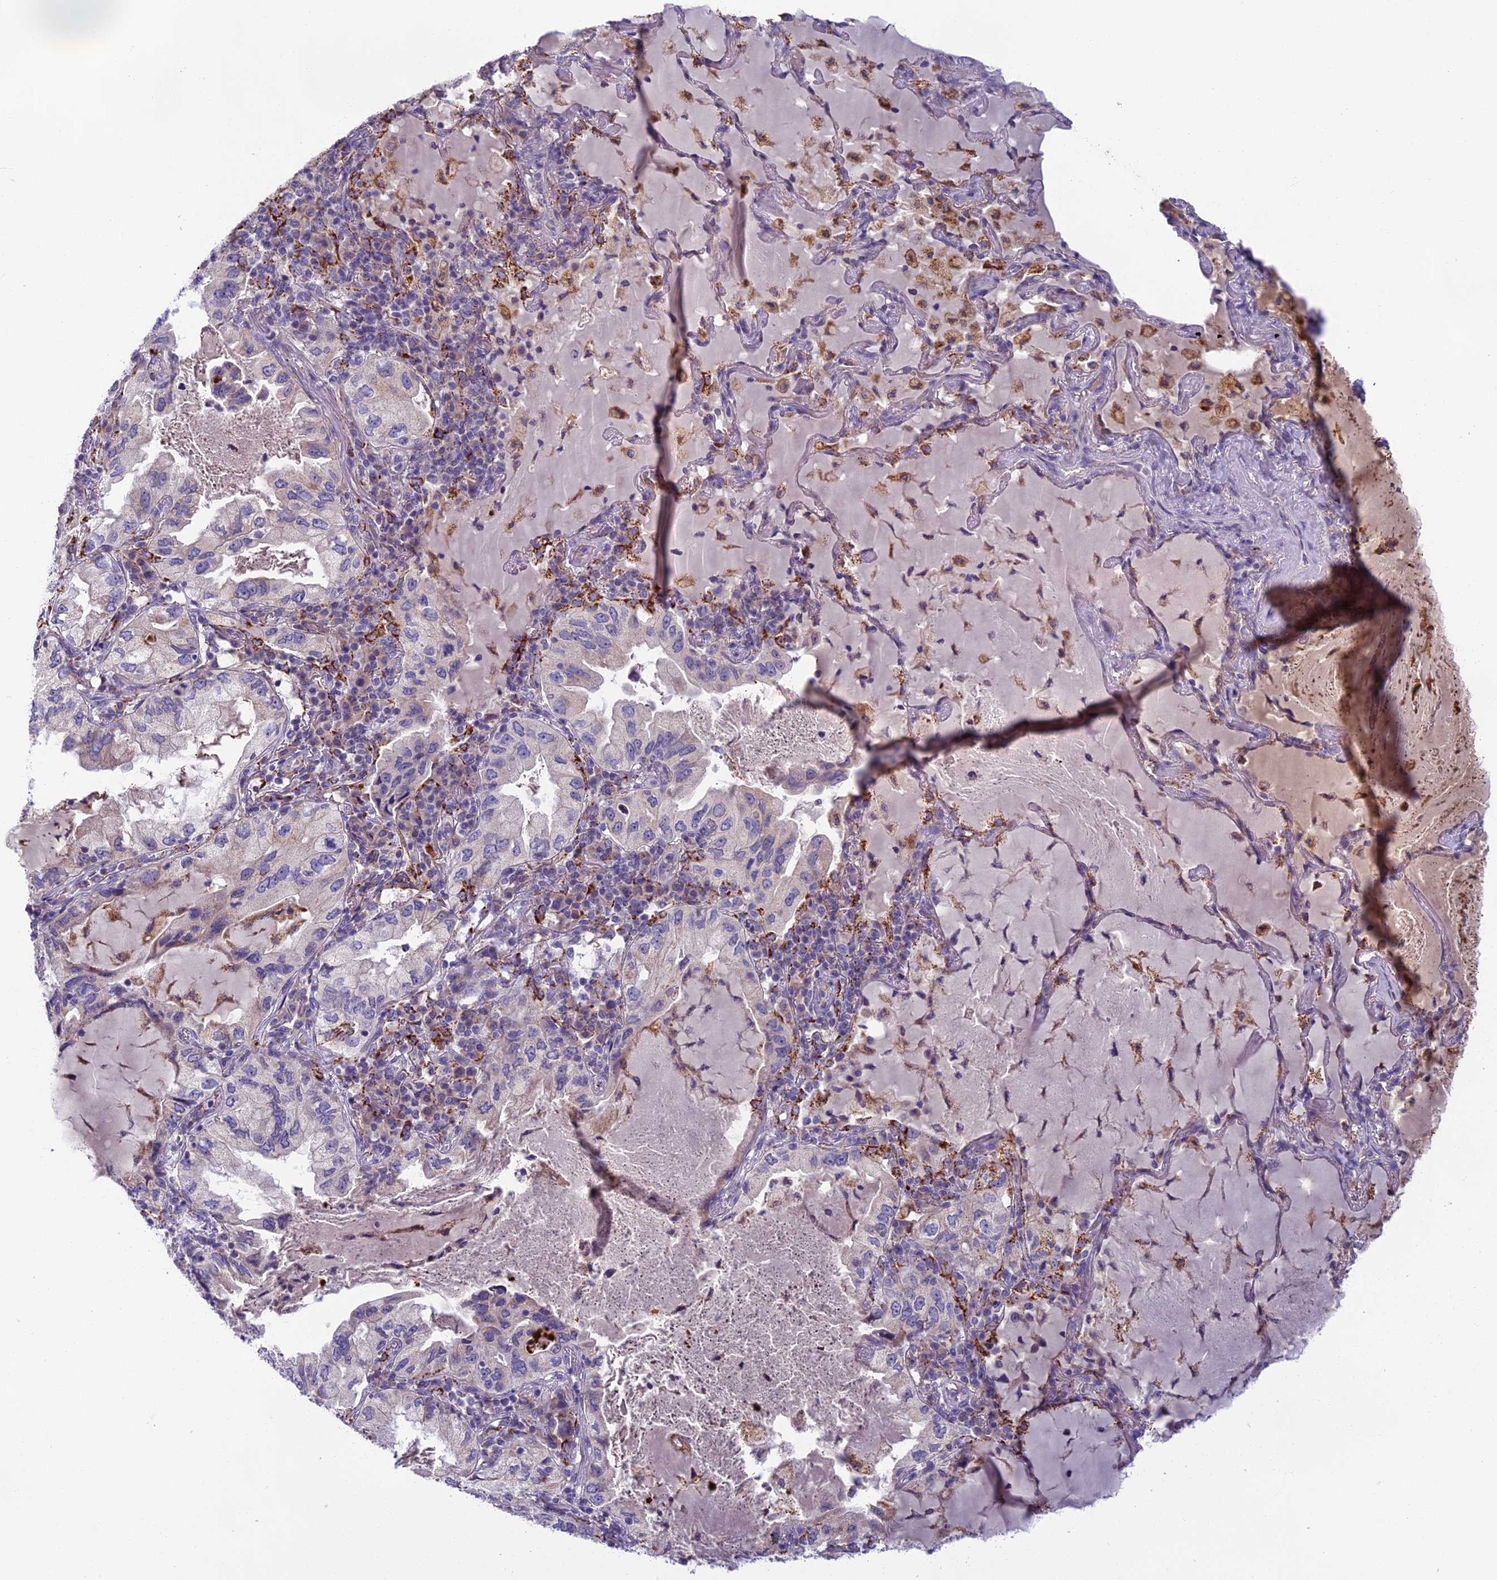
{"staining": {"intensity": "moderate", "quantity": "<25%", "location": "cytoplasmic/membranous"}, "tissue": "lung cancer", "cell_type": "Tumor cells", "image_type": "cancer", "snomed": [{"axis": "morphology", "description": "Adenocarcinoma, NOS"}, {"axis": "topography", "description": "Lung"}], "caption": "IHC micrograph of neoplastic tissue: human lung cancer (adenocarcinoma) stained using IHC exhibits low levels of moderate protein expression localized specifically in the cytoplasmic/membranous of tumor cells, appearing as a cytoplasmic/membranous brown color.", "gene": "SEMA7A", "patient": {"sex": "female", "age": 69}}